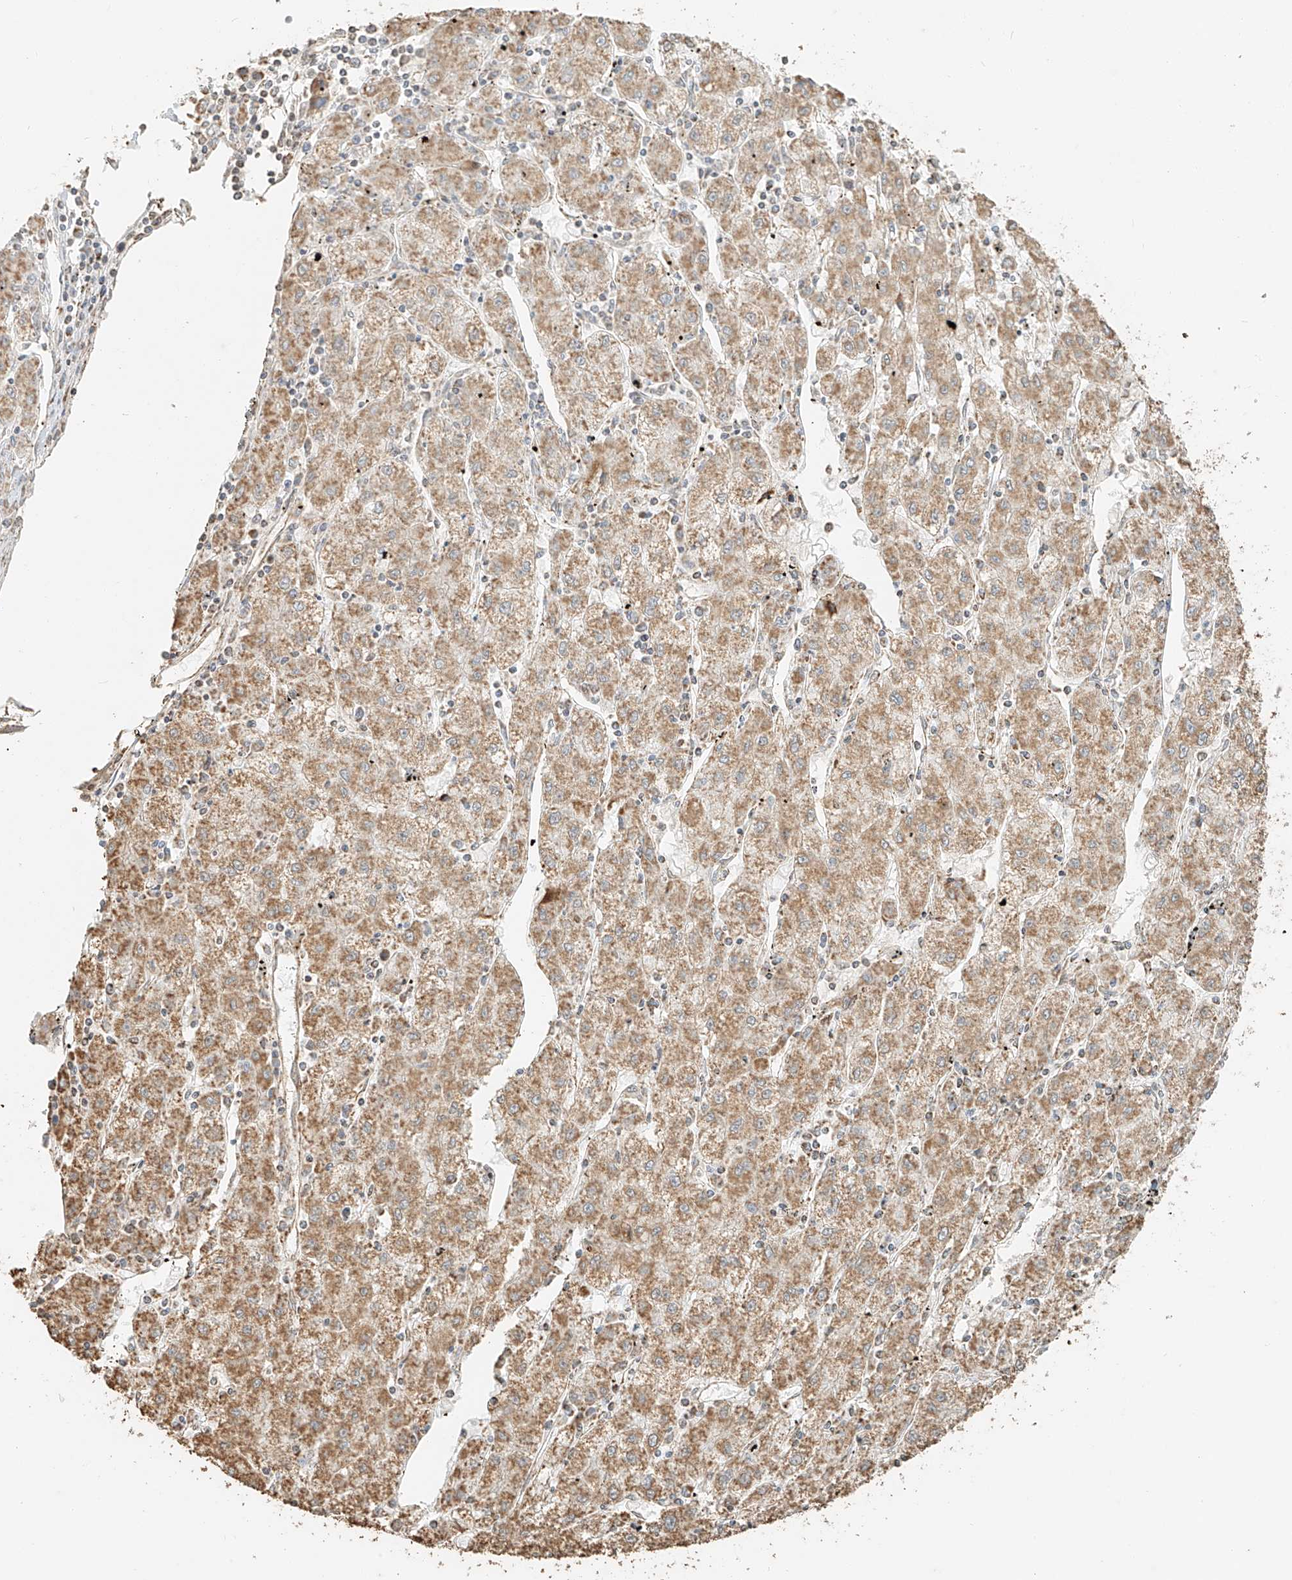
{"staining": {"intensity": "moderate", "quantity": ">75%", "location": "cytoplasmic/membranous"}, "tissue": "liver cancer", "cell_type": "Tumor cells", "image_type": "cancer", "snomed": [{"axis": "morphology", "description": "Carcinoma, Hepatocellular, NOS"}, {"axis": "topography", "description": "Liver"}], "caption": "Immunohistochemical staining of hepatocellular carcinoma (liver) displays medium levels of moderate cytoplasmic/membranous positivity in about >75% of tumor cells.", "gene": "MIPEP", "patient": {"sex": "male", "age": 72}}